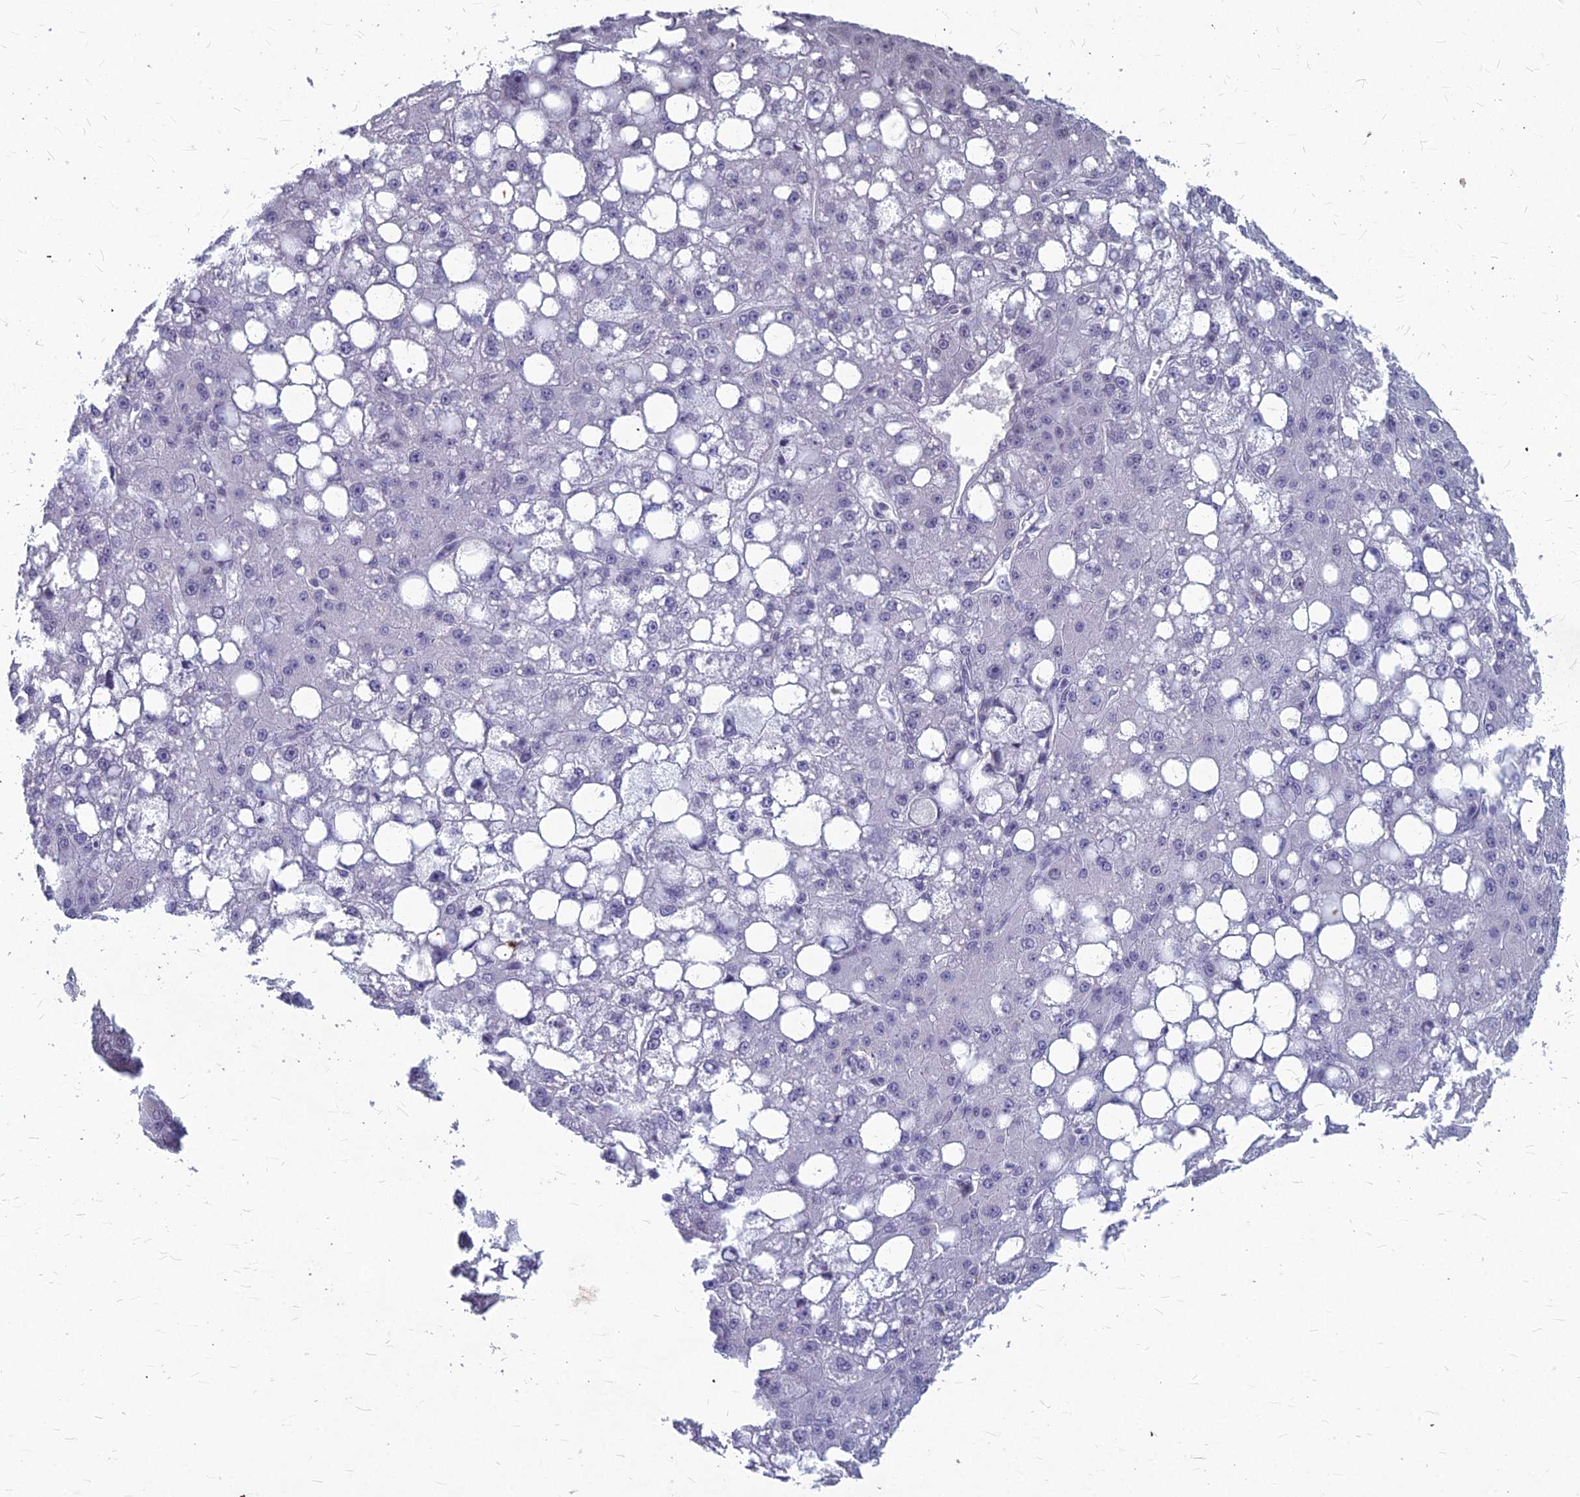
{"staining": {"intensity": "negative", "quantity": "none", "location": "none"}, "tissue": "liver cancer", "cell_type": "Tumor cells", "image_type": "cancer", "snomed": [{"axis": "morphology", "description": "Carcinoma, Hepatocellular, NOS"}, {"axis": "topography", "description": "Liver"}], "caption": "IHC of human liver cancer displays no positivity in tumor cells.", "gene": "KAT7", "patient": {"sex": "male", "age": 67}}